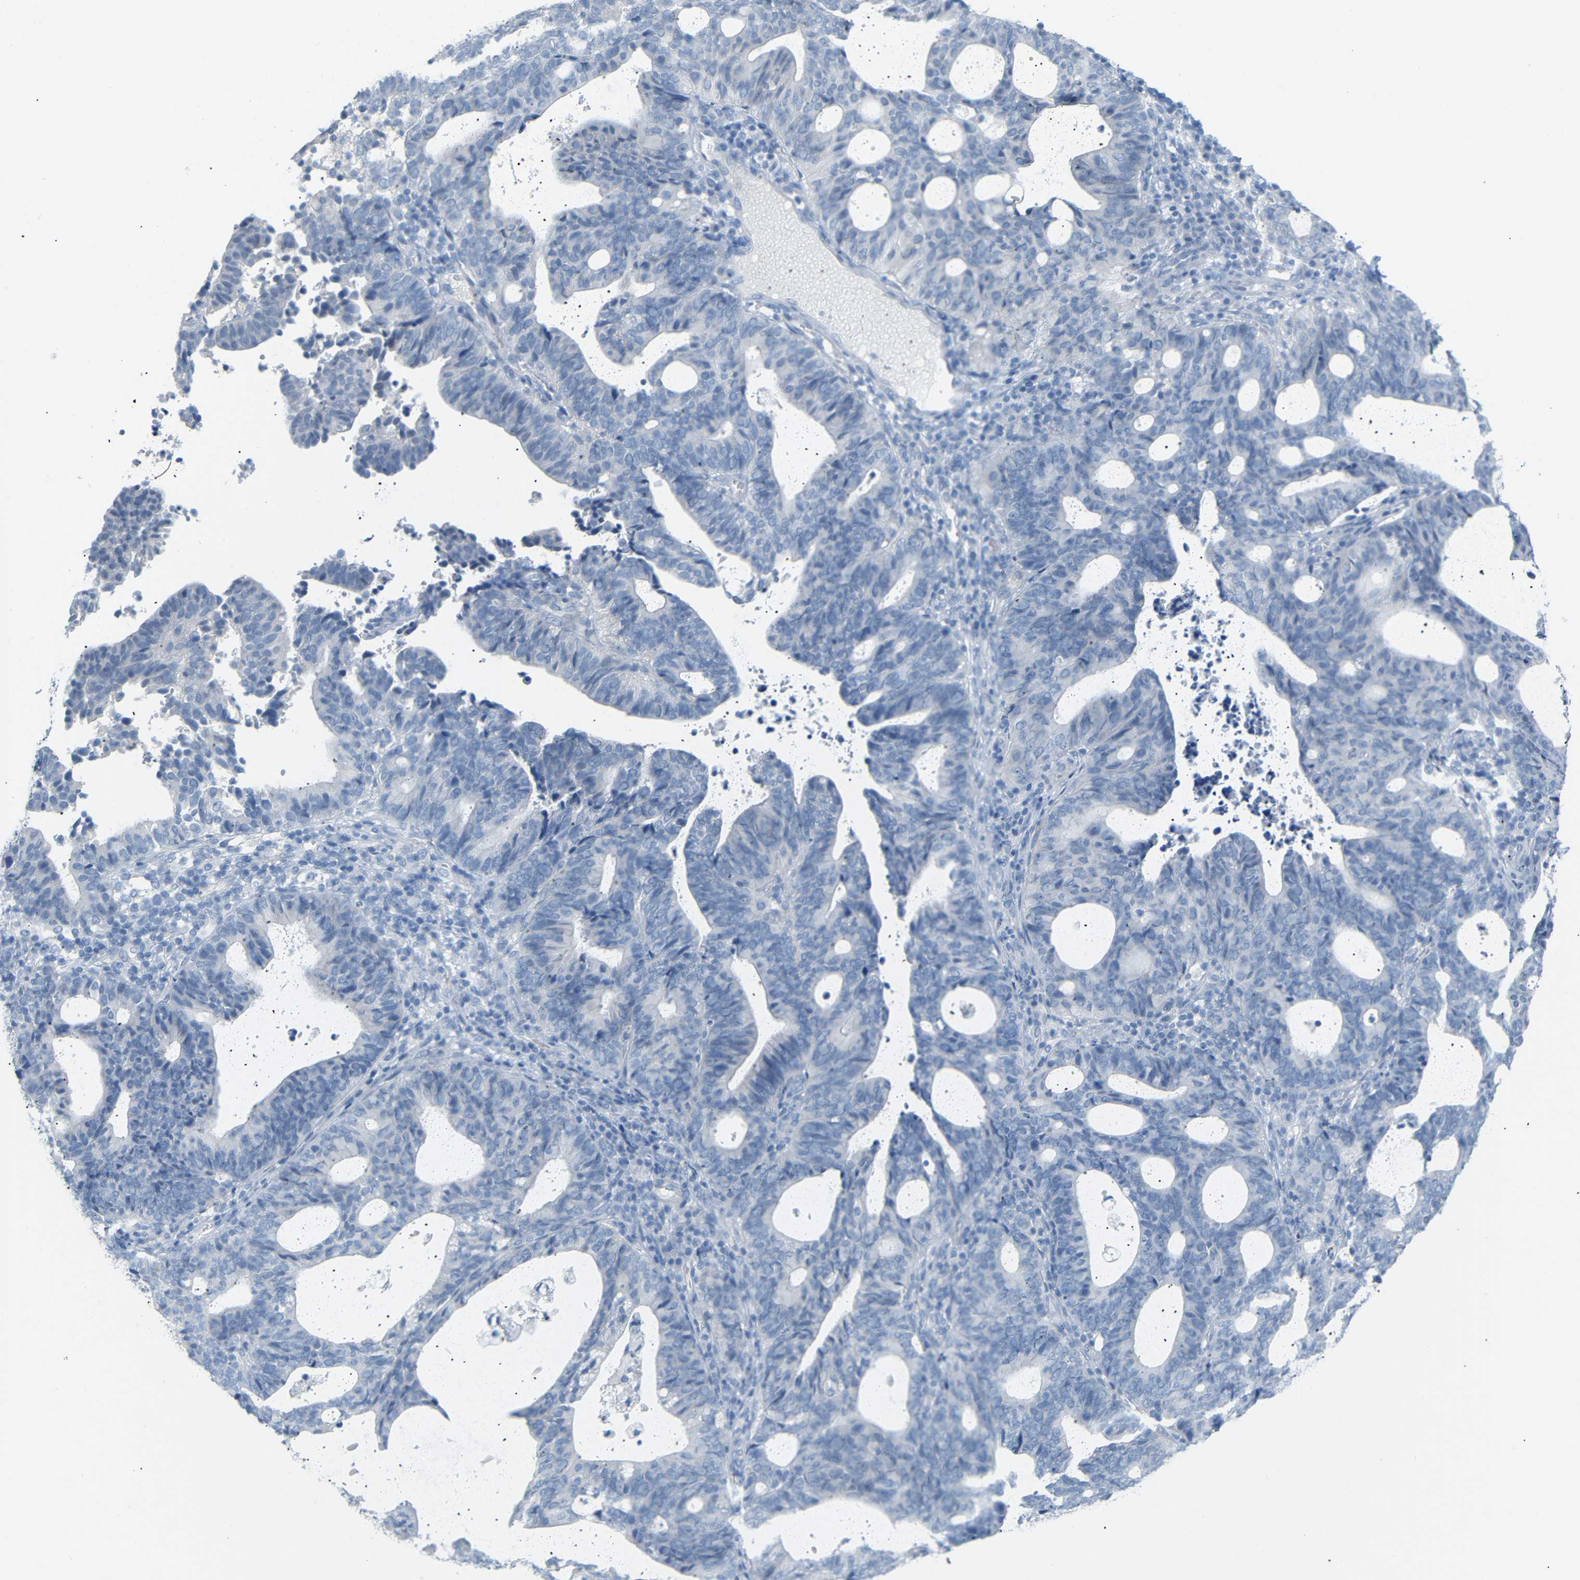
{"staining": {"intensity": "negative", "quantity": "none", "location": "none"}, "tissue": "endometrial cancer", "cell_type": "Tumor cells", "image_type": "cancer", "snomed": [{"axis": "morphology", "description": "Adenocarcinoma, NOS"}, {"axis": "topography", "description": "Uterus"}], "caption": "IHC histopathology image of neoplastic tissue: human adenocarcinoma (endometrial) stained with DAB exhibits no significant protein staining in tumor cells.", "gene": "OPN1SW", "patient": {"sex": "female", "age": 83}}